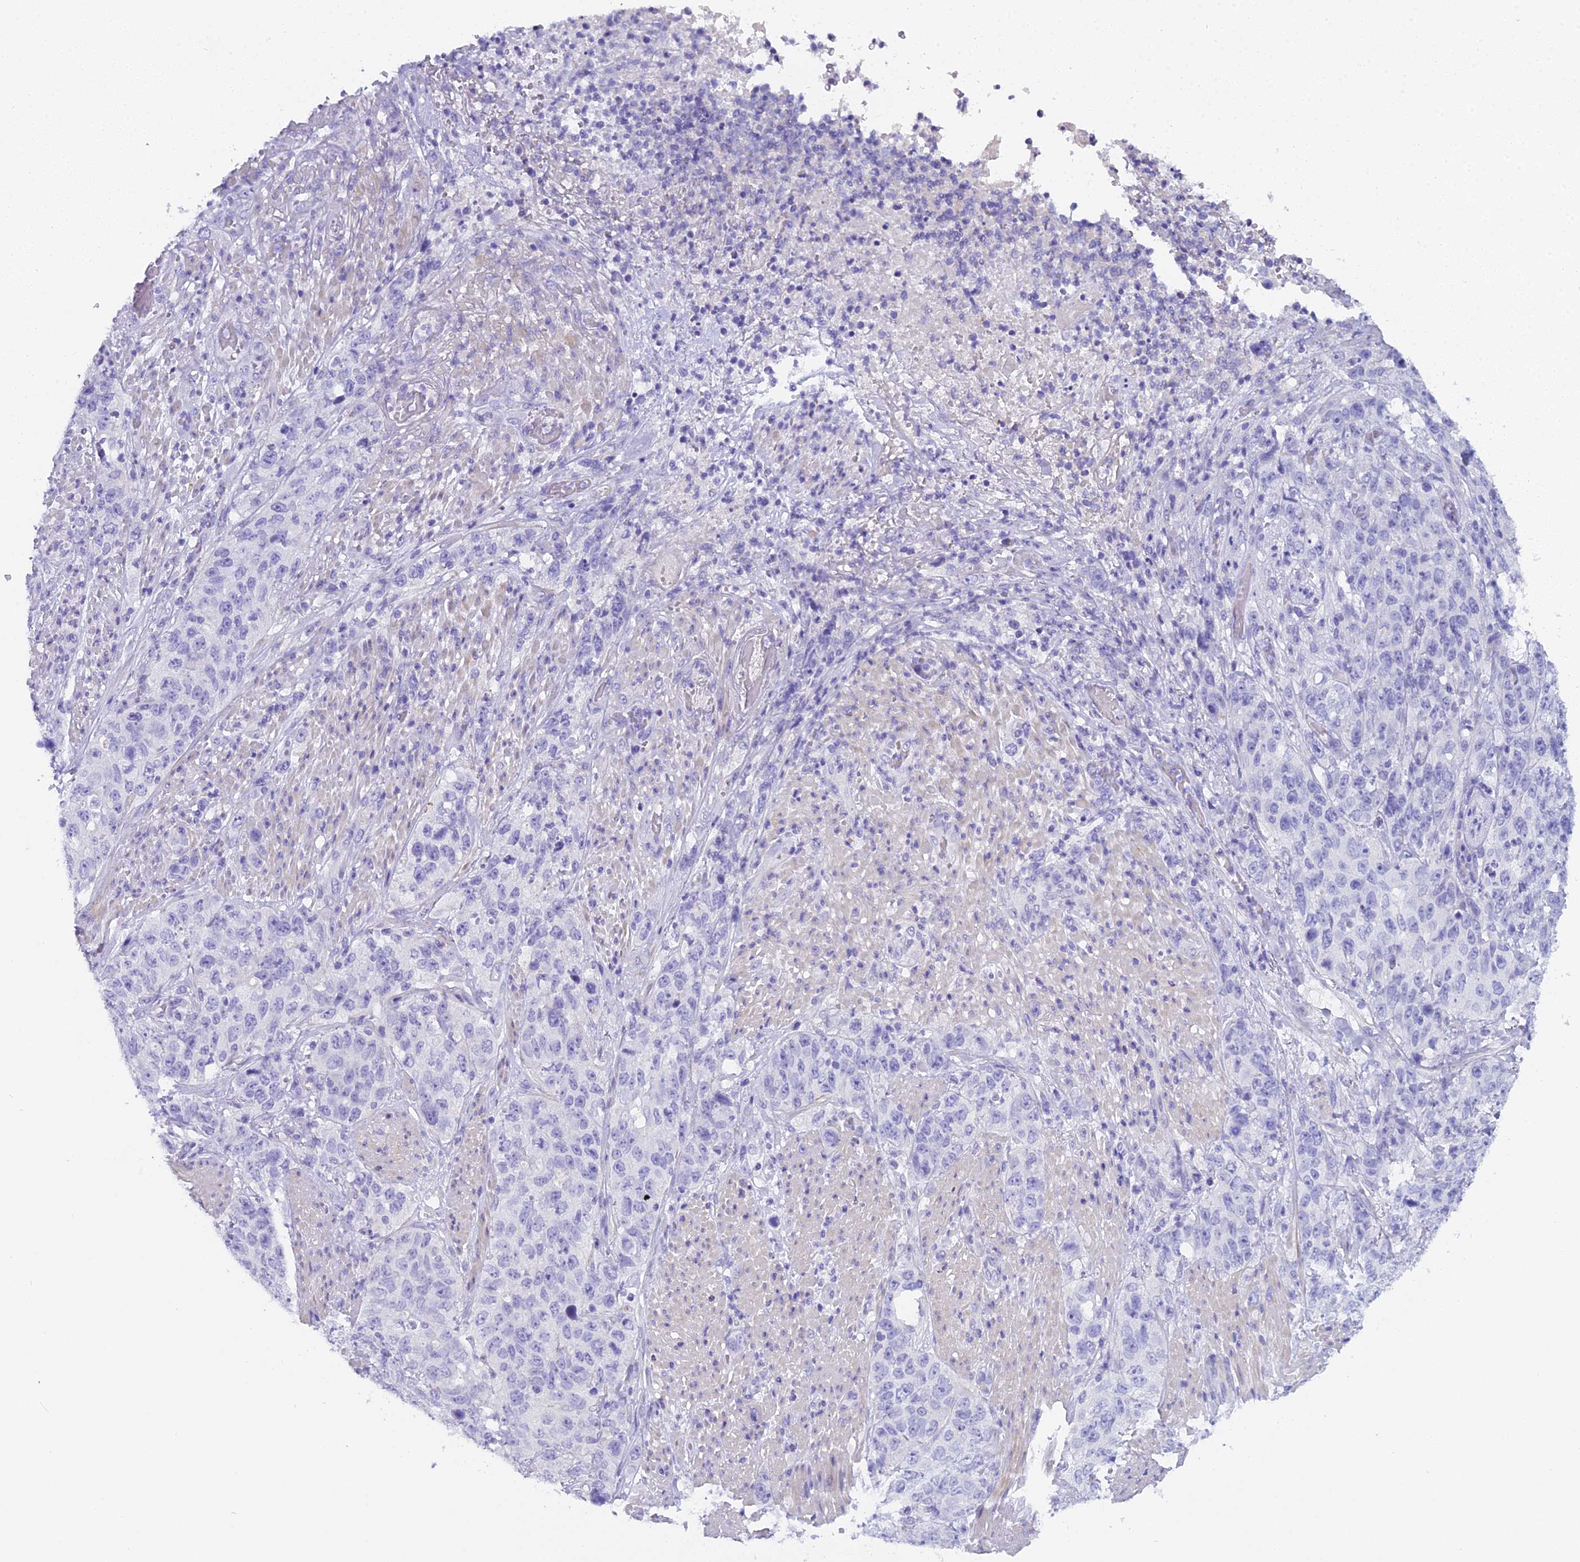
{"staining": {"intensity": "negative", "quantity": "none", "location": "none"}, "tissue": "stomach cancer", "cell_type": "Tumor cells", "image_type": "cancer", "snomed": [{"axis": "morphology", "description": "Adenocarcinoma, NOS"}, {"axis": "topography", "description": "Stomach"}], "caption": "Adenocarcinoma (stomach) was stained to show a protein in brown. There is no significant positivity in tumor cells.", "gene": "UNC80", "patient": {"sex": "male", "age": 48}}